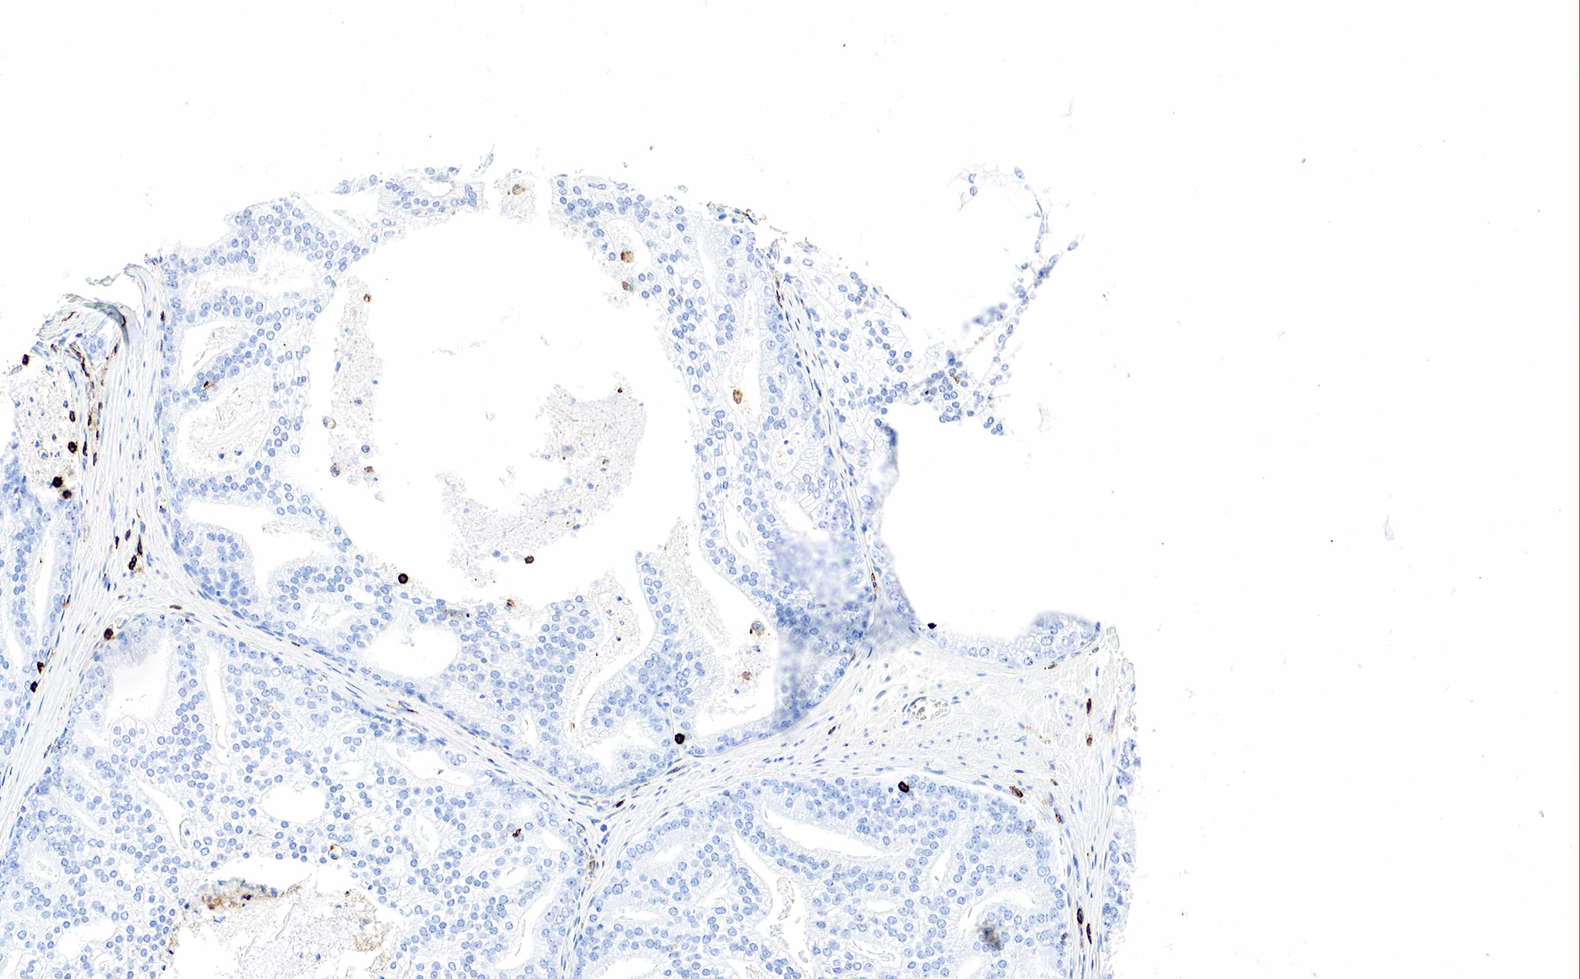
{"staining": {"intensity": "negative", "quantity": "none", "location": "none"}, "tissue": "prostate cancer", "cell_type": "Tumor cells", "image_type": "cancer", "snomed": [{"axis": "morphology", "description": "Adenocarcinoma, High grade"}, {"axis": "topography", "description": "Prostate"}], "caption": "Immunohistochemical staining of human prostate cancer displays no significant expression in tumor cells.", "gene": "PTPRC", "patient": {"sex": "male", "age": 56}}